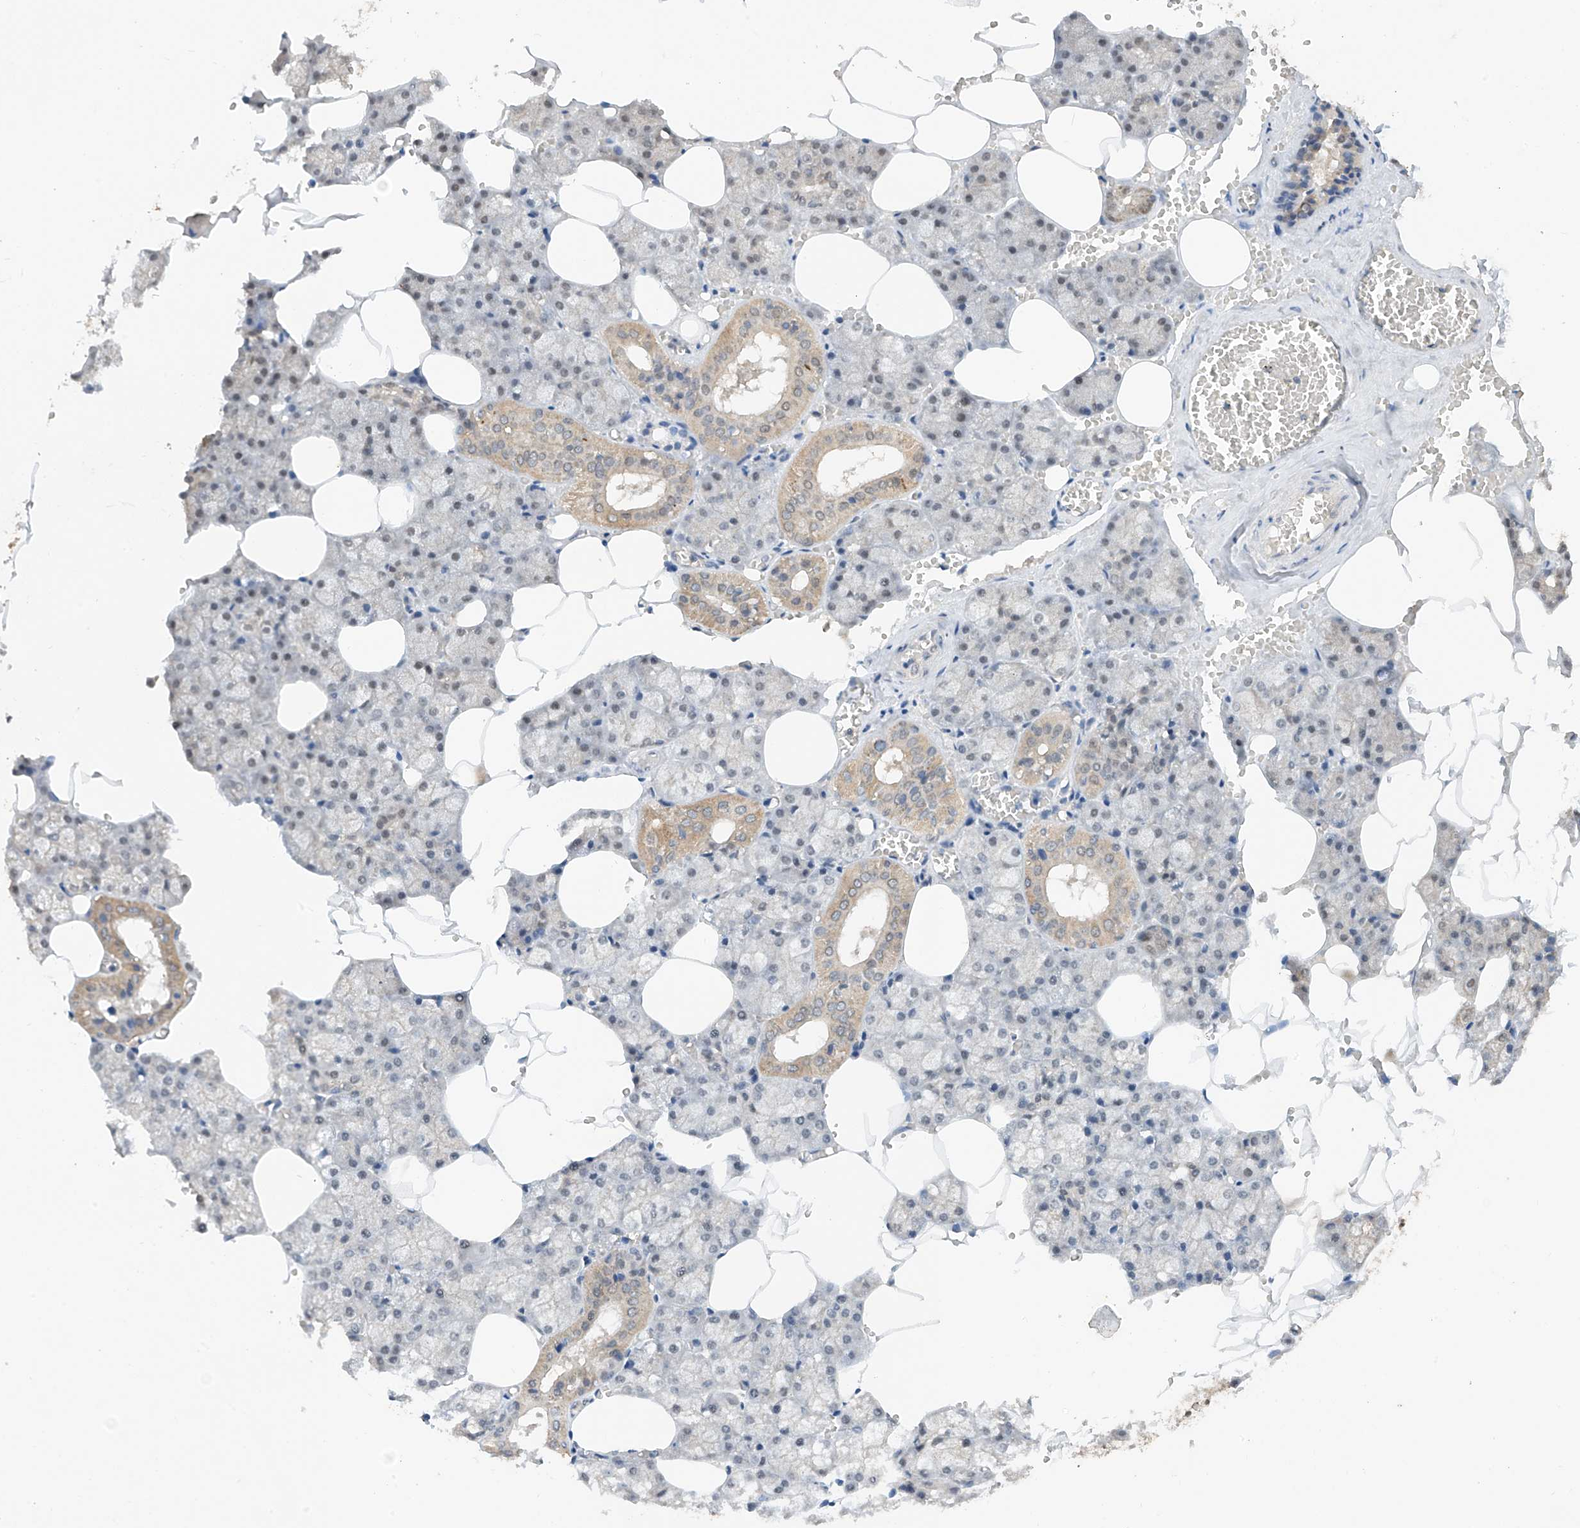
{"staining": {"intensity": "moderate", "quantity": "25%-75%", "location": "cytoplasmic/membranous,nuclear"}, "tissue": "salivary gland", "cell_type": "Glandular cells", "image_type": "normal", "snomed": [{"axis": "morphology", "description": "Normal tissue, NOS"}, {"axis": "topography", "description": "Salivary gland"}], "caption": "An immunohistochemistry (IHC) image of benign tissue is shown. Protein staining in brown labels moderate cytoplasmic/membranous,nuclear positivity in salivary gland within glandular cells.", "gene": "RPAIN", "patient": {"sex": "male", "age": 62}}